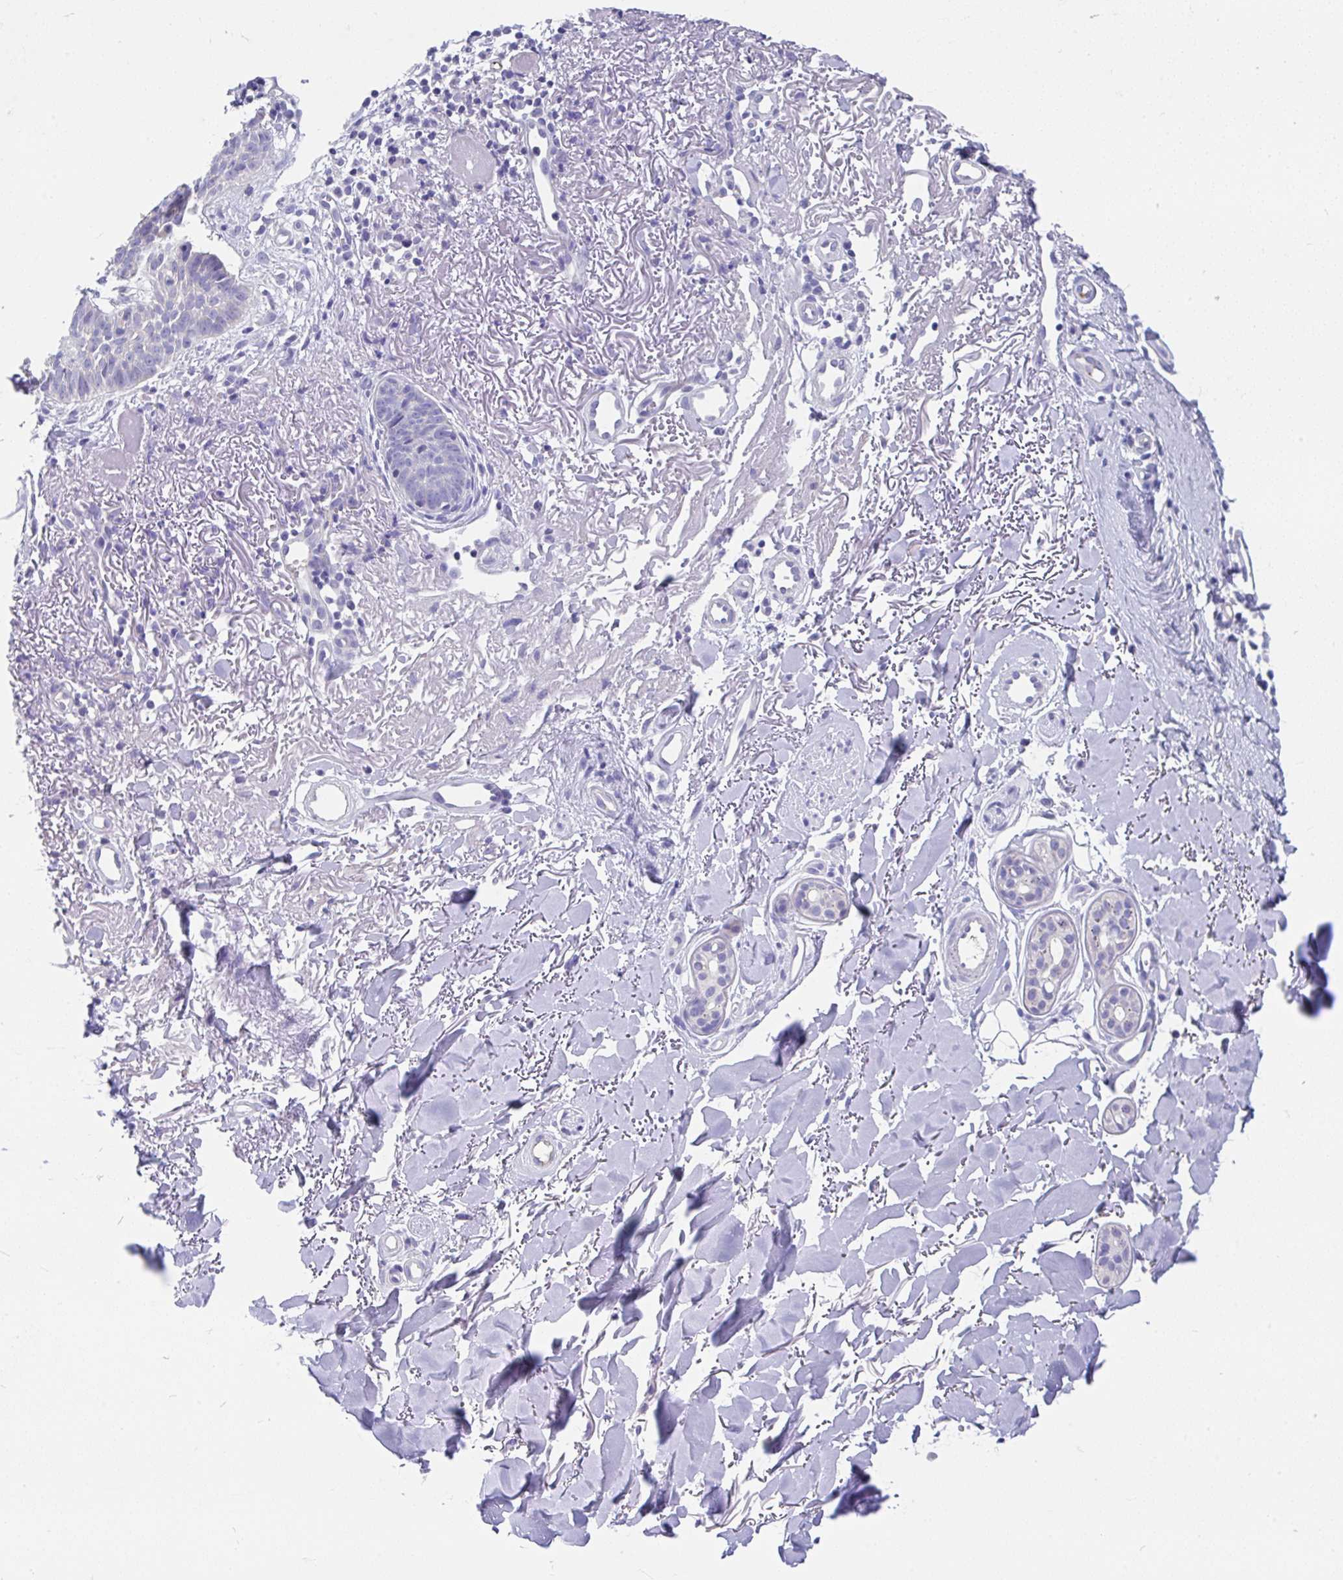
{"staining": {"intensity": "negative", "quantity": "none", "location": "none"}, "tissue": "skin cancer", "cell_type": "Tumor cells", "image_type": "cancer", "snomed": [{"axis": "morphology", "description": "Basal cell carcinoma"}, {"axis": "topography", "description": "Skin"}], "caption": "Tumor cells are negative for protein expression in human skin cancer (basal cell carcinoma).", "gene": "CCSAP", "patient": {"sex": "female", "age": 82}}